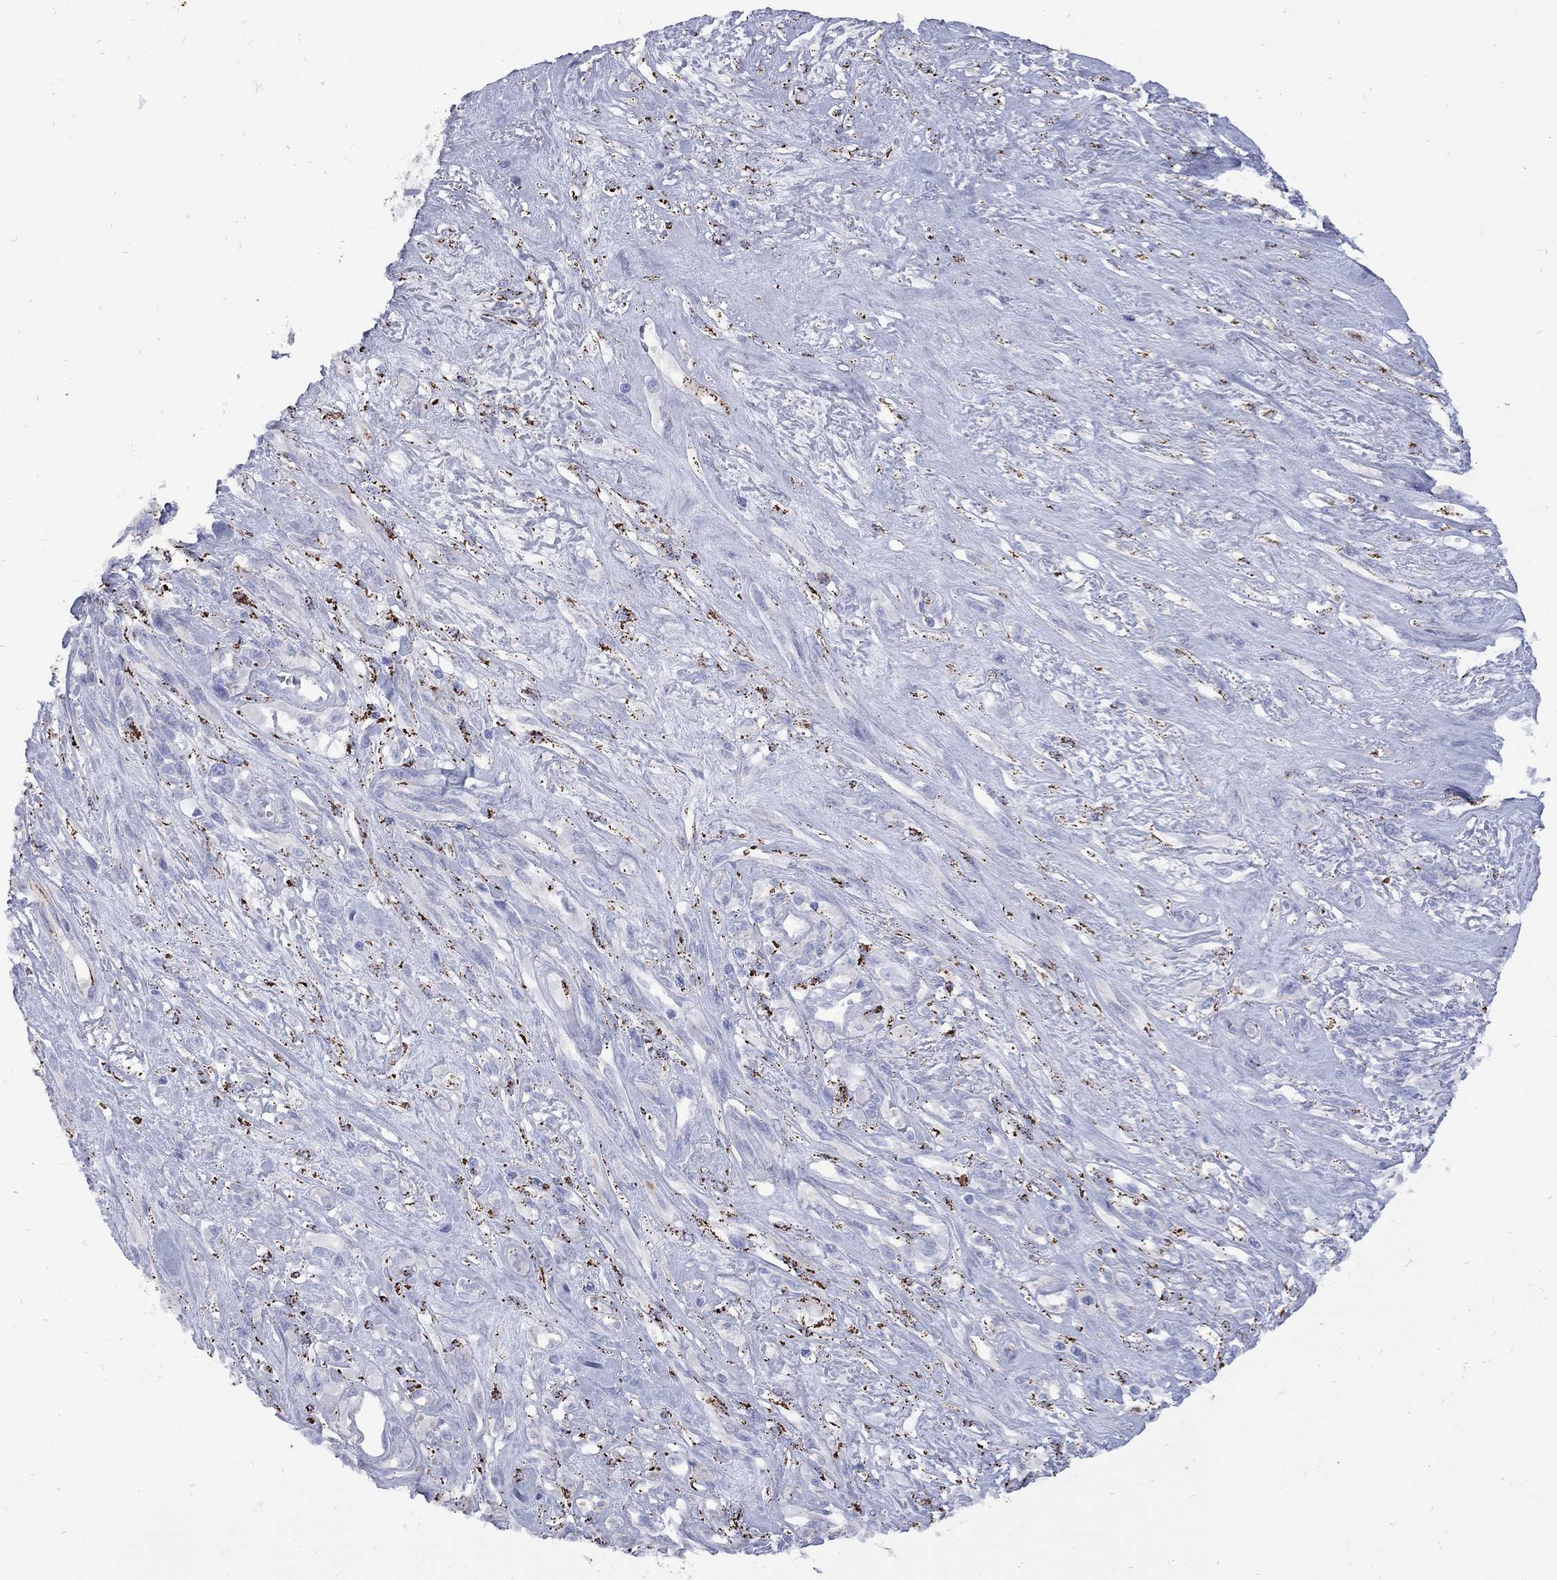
{"staining": {"intensity": "negative", "quantity": "none", "location": "none"}, "tissue": "melanoma", "cell_type": "Tumor cells", "image_type": "cancer", "snomed": [{"axis": "morphology", "description": "Malignant melanoma, NOS"}, {"axis": "topography", "description": "Skin"}], "caption": "The immunohistochemistry (IHC) photomicrograph has no significant expression in tumor cells of melanoma tissue. (Brightfield microscopy of DAB (3,3'-diaminobenzidine) IHC at high magnification).", "gene": "SESTD1", "patient": {"sex": "female", "age": 91}}